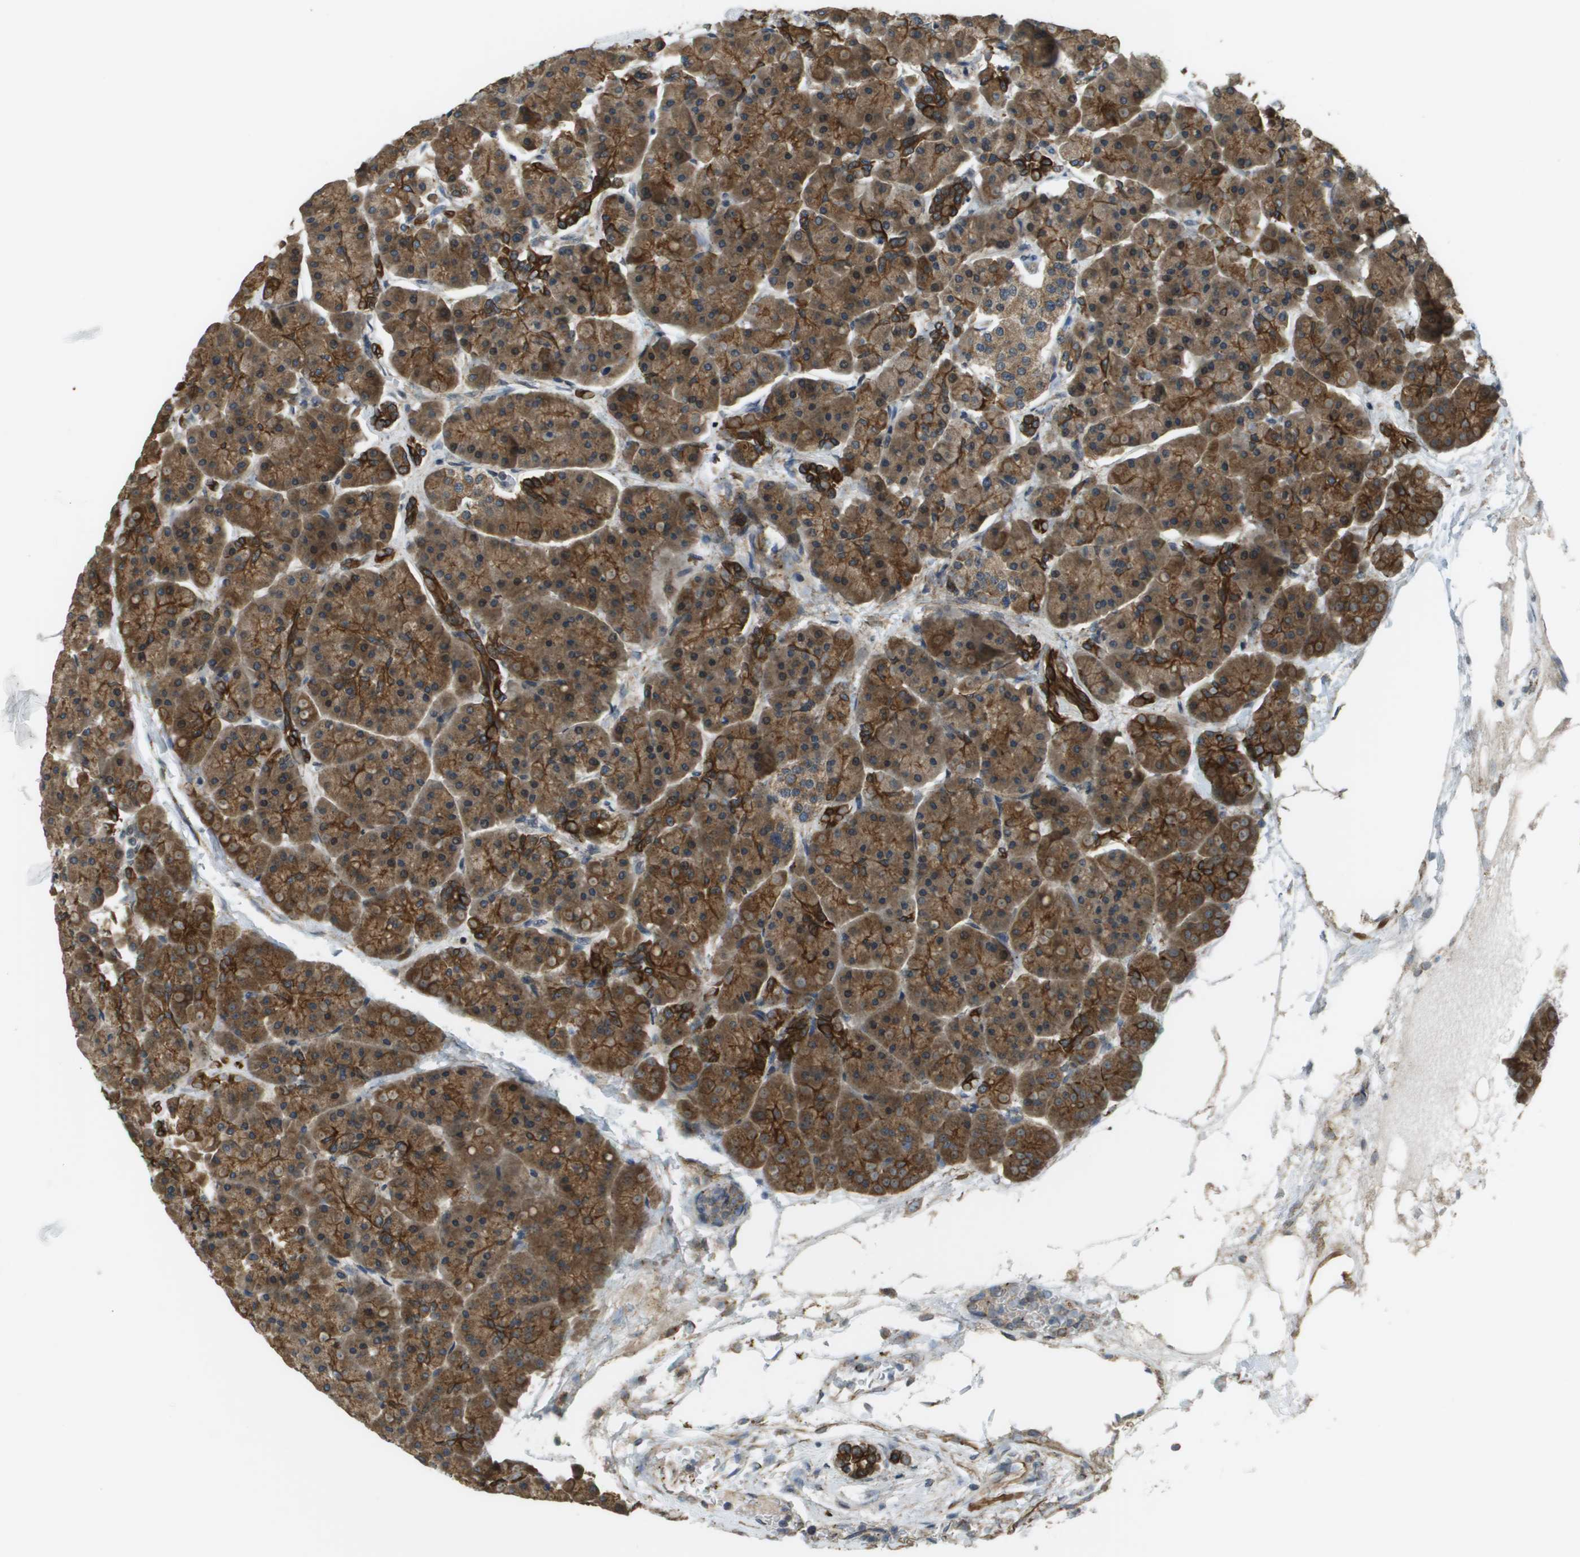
{"staining": {"intensity": "strong", "quantity": ">75%", "location": "cytoplasmic/membranous"}, "tissue": "pancreas", "cell_type": "Exocrine glandular cells", "image_type": "normal", "snomed": [{"axis": "morphology", "description": "Normal tissue, NOS"}, {"axis": "topography", "description": "Pancreas"}], "caption": "This micrograph demonstrates IHC staining of benign pancreas, with high strong cytoplasmic/membranous positivity in approximately >75% of exocrine glandular cells.", "gene": "CDKN2C", "patient": {"sex": "female", "age": 70}}